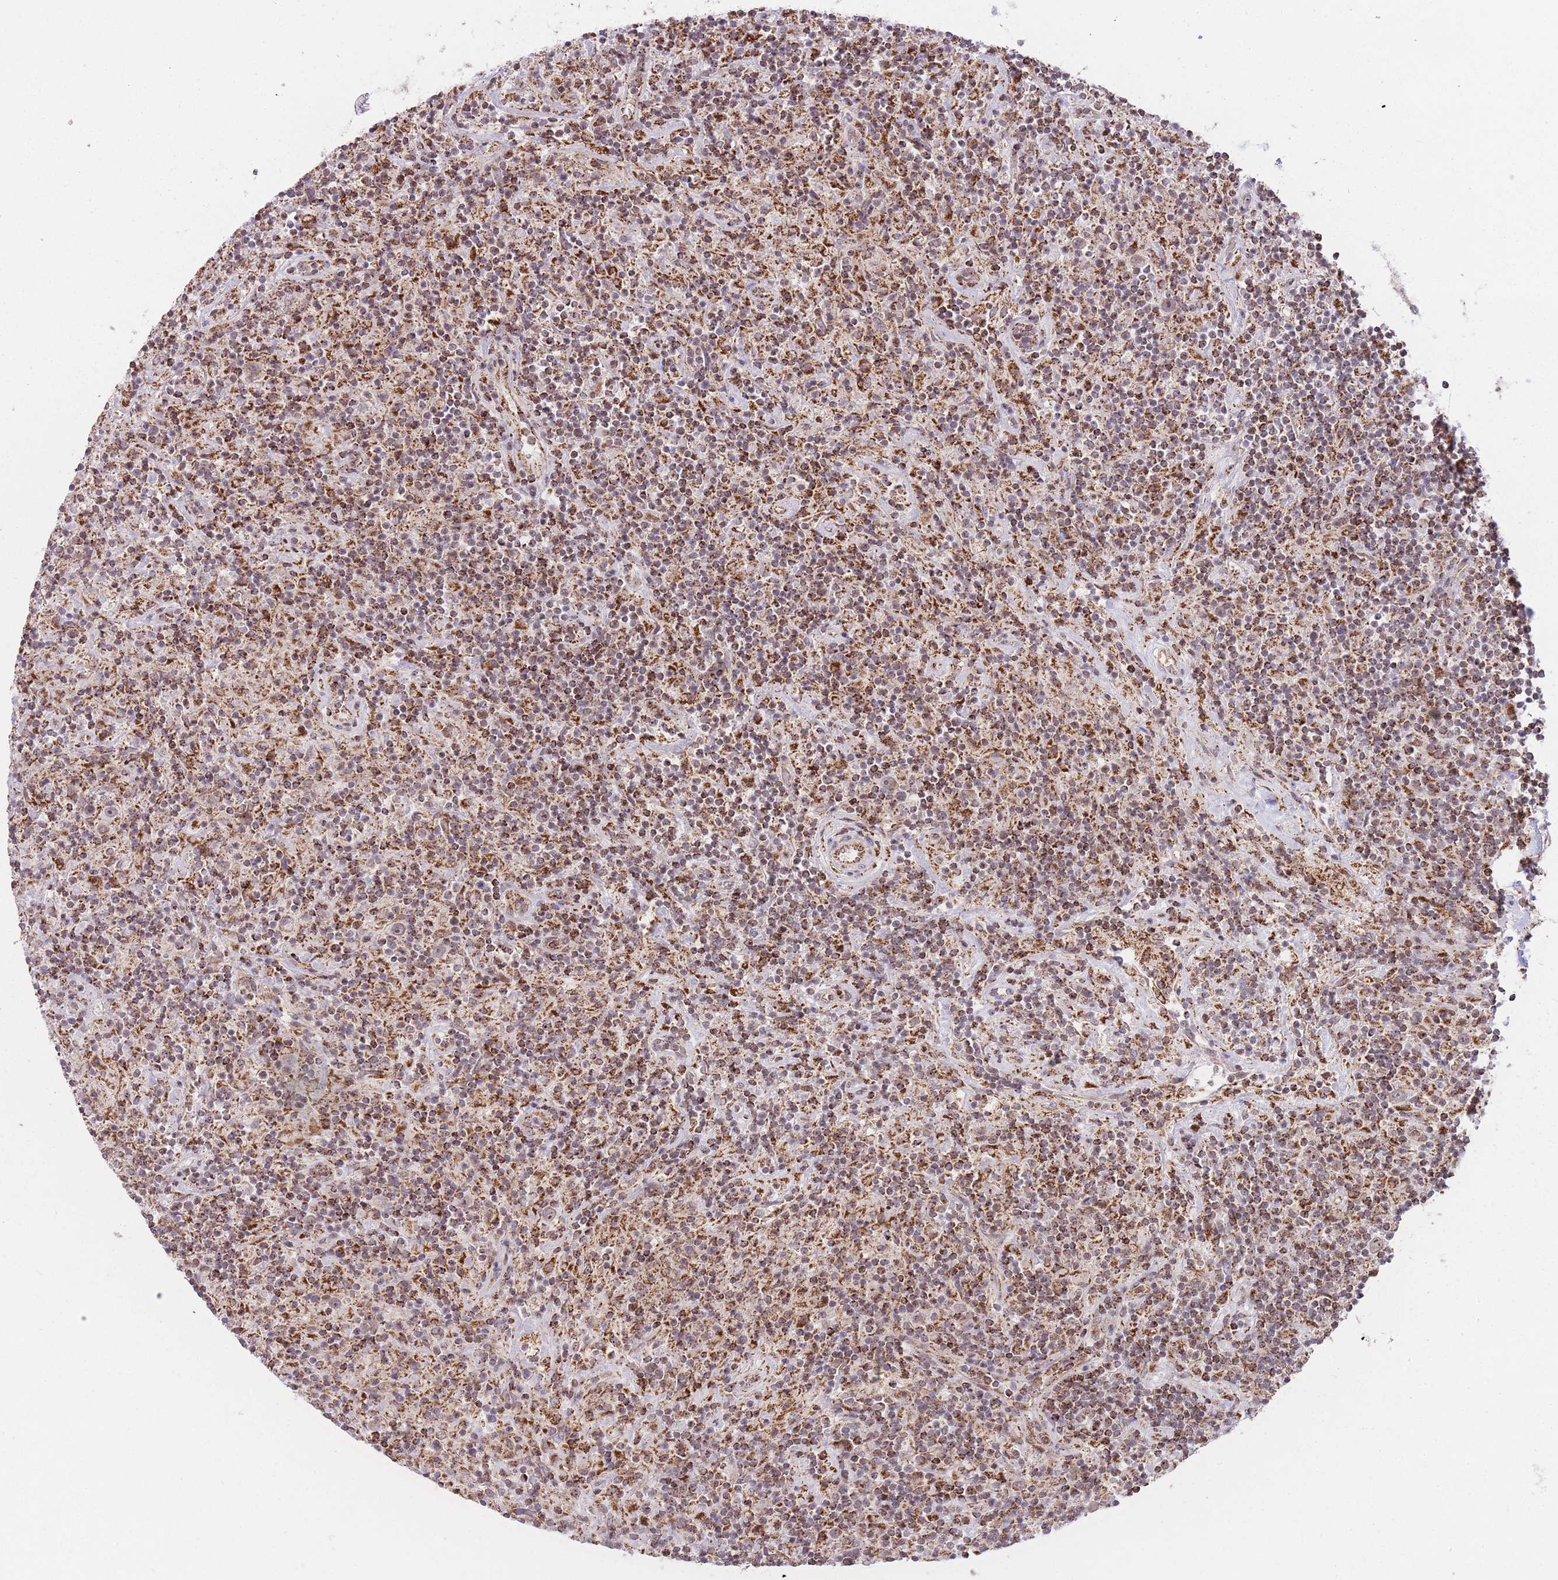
{"staining": {"intensity": "moderate", "quantity": "25%-75%", "location": "cytoplasmic/membranous"}, "tissue": "lymphoma", "cell_type": "Tumor cells", "image_type": "cancer", "snomed": [{"axis": "morphology", "description": "Hodgkin's disease, NOS"}, {"axis": "topography", "description": "Lymph node"}], "caption": "DAB (3,3'-diaminobenzidine) immunohistochemical staining of human Hodgkin's disease exhibits moderate cytoplasmic/membranous protein positivity in about 25%-75% of tumor cells. The protein of interest is shown in brown color, while the nuclei are stained blue.", "gene": "DPYSL4", "patient": {"sex": "male", "age": 70}}